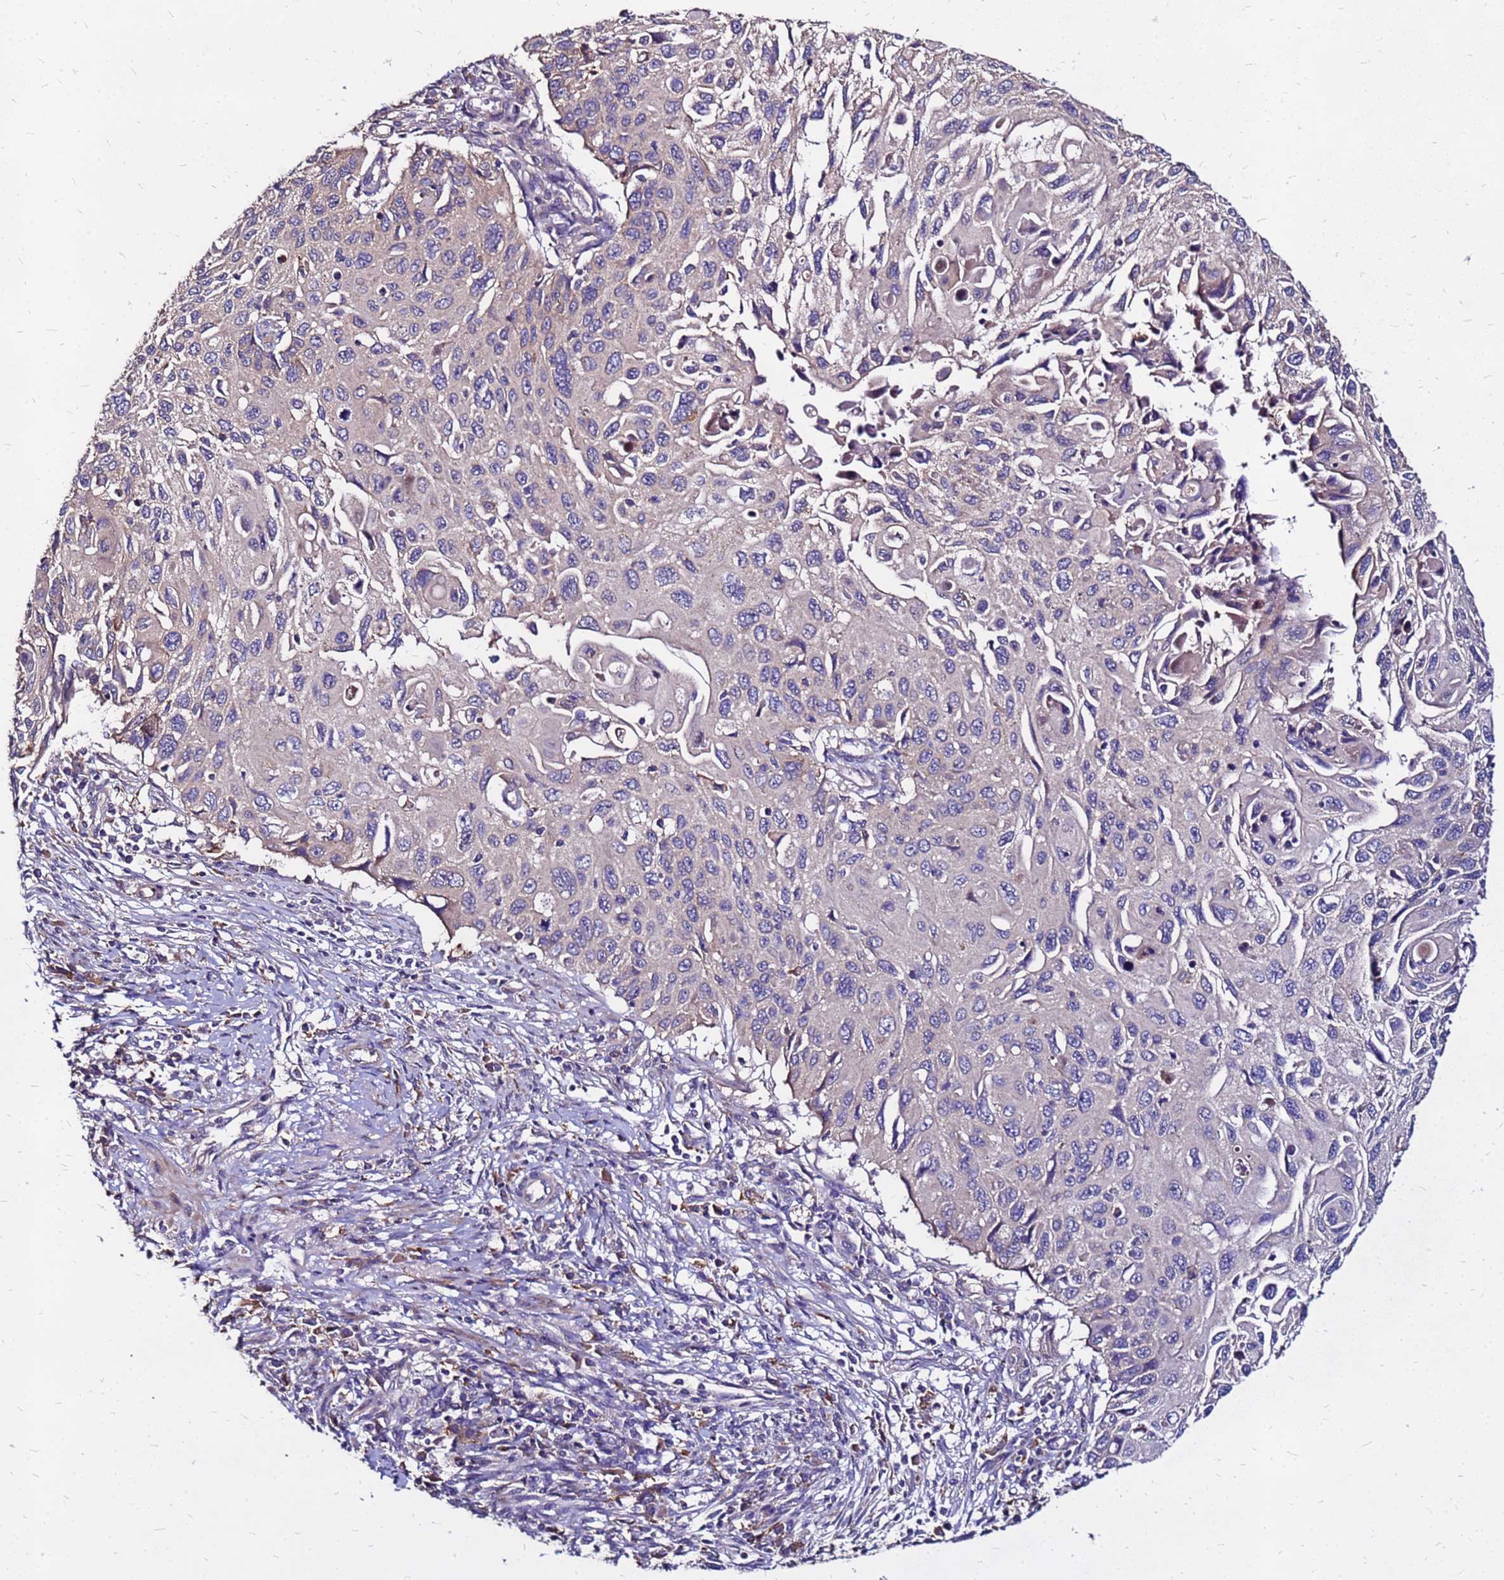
{"staining": {"intensity": "negative", "quantity": "none", "location": "none"}, "tissue": "cervical cancer", "cell_type": "Tumor cells", "image_type": "cancer", "snomed": [{"axis": "morphology", "description": "Squamous cell carcinoma, NOS"}, {"axis": "topography", "description": "Cervix"}], "caption": "Cervical cancer was stained to show a protein in brown. There is no significant positivity in tumor cells.", "gene": "ARHGEF5", "patient": {"sex": "female", "age": 70}}